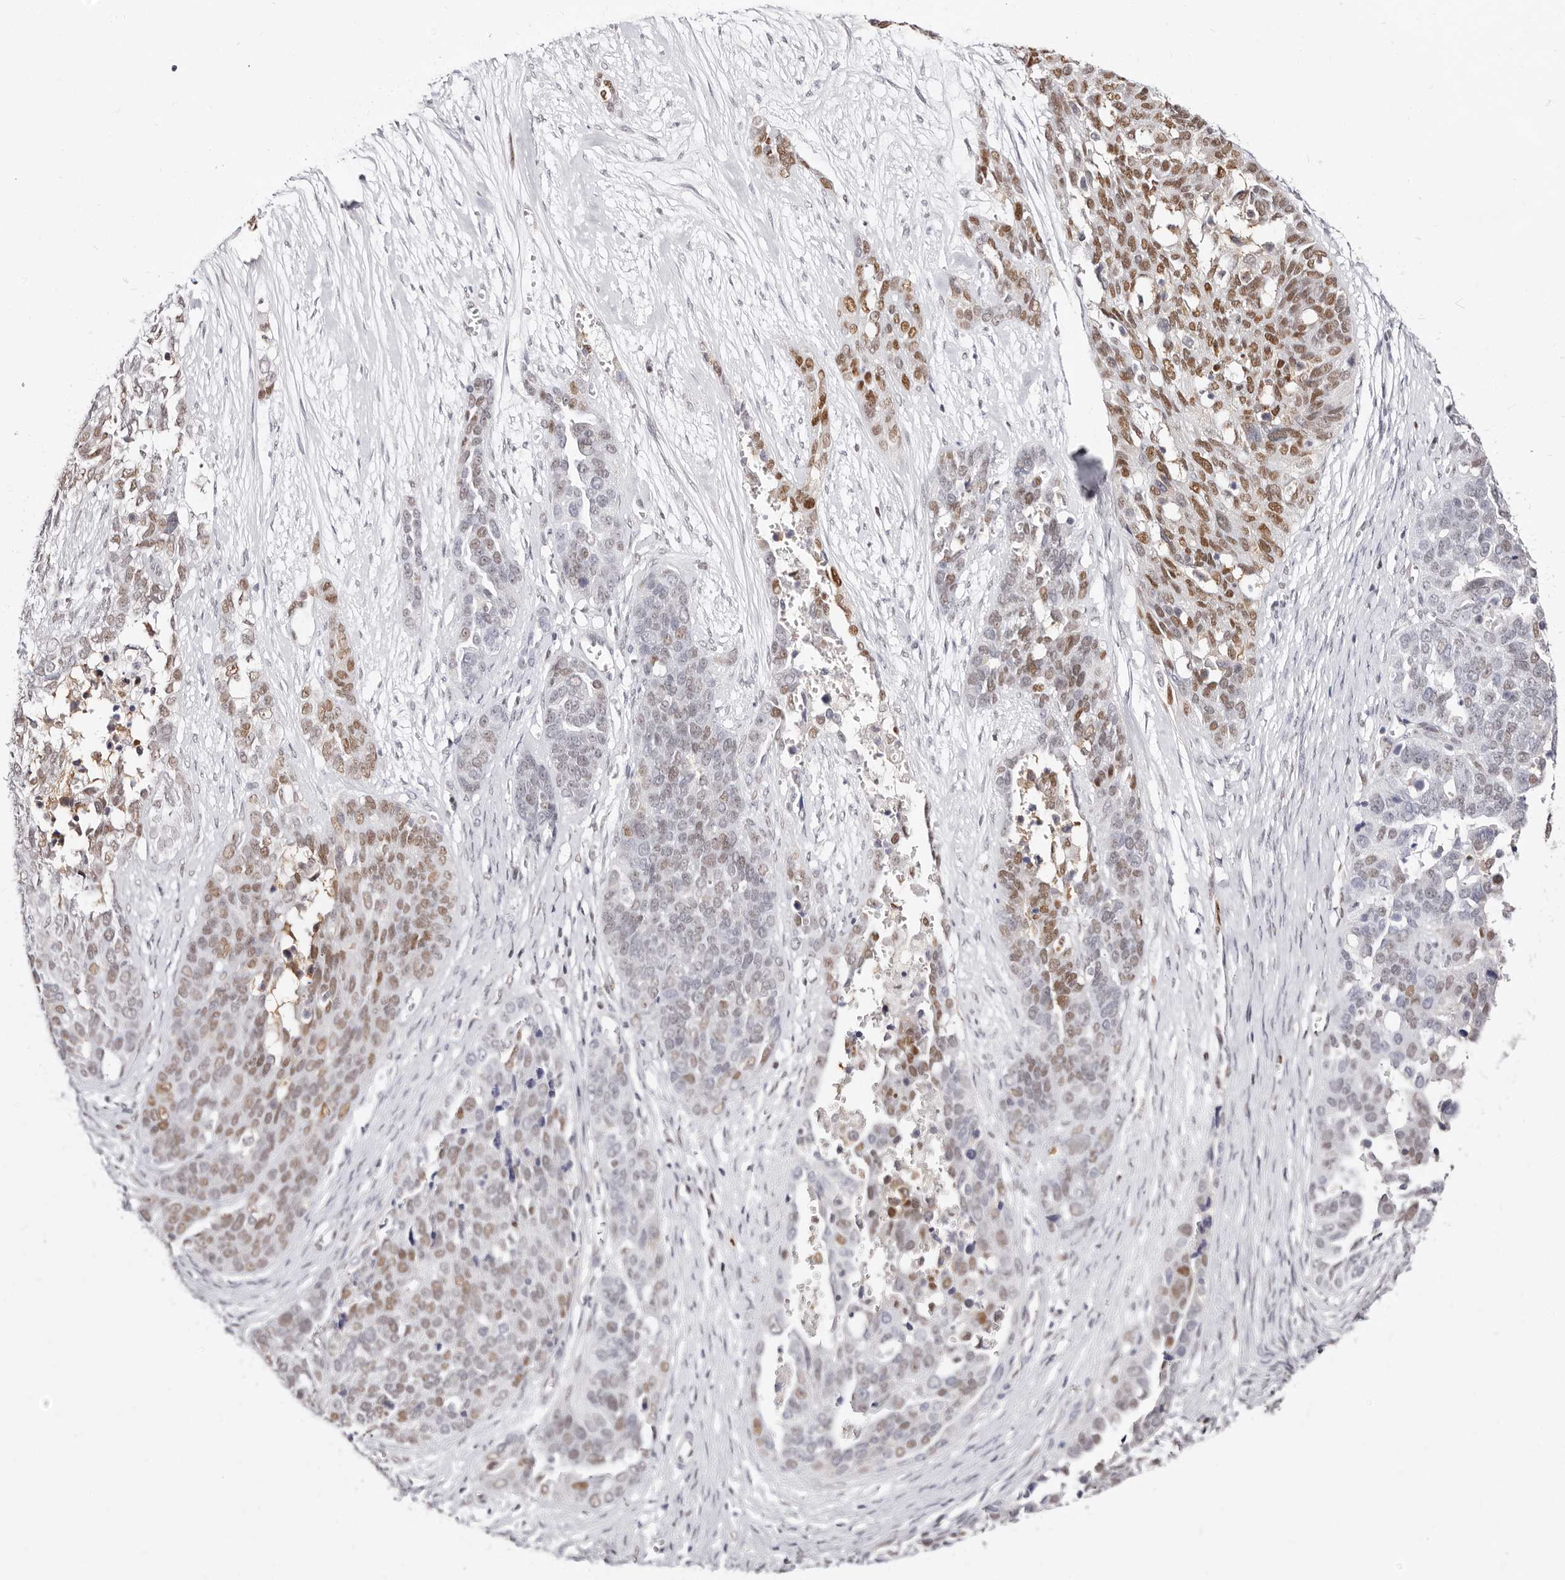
{"staining": {"intensity": "moderate", "quantity": "25%-75%", "location": "nuclear"}, "tissue": "ovarian cancer", "cell_type": "Tumor cells", "image_type": "cancer", "snomed": [{"axis": "morphology", "description": "Cystadenocarcinoma, serous, NOS"}, {"axis": "topography", "description": "Ovary"}], "caption": "About 25%-75% of tumor cells in ovarian serous cystadenocarcinoma display moderate nuclear protein positivity as visualized by brown immunohistochemical staining.", "gene": "TKT", "patient": {"sex": "female", "age": 44}}